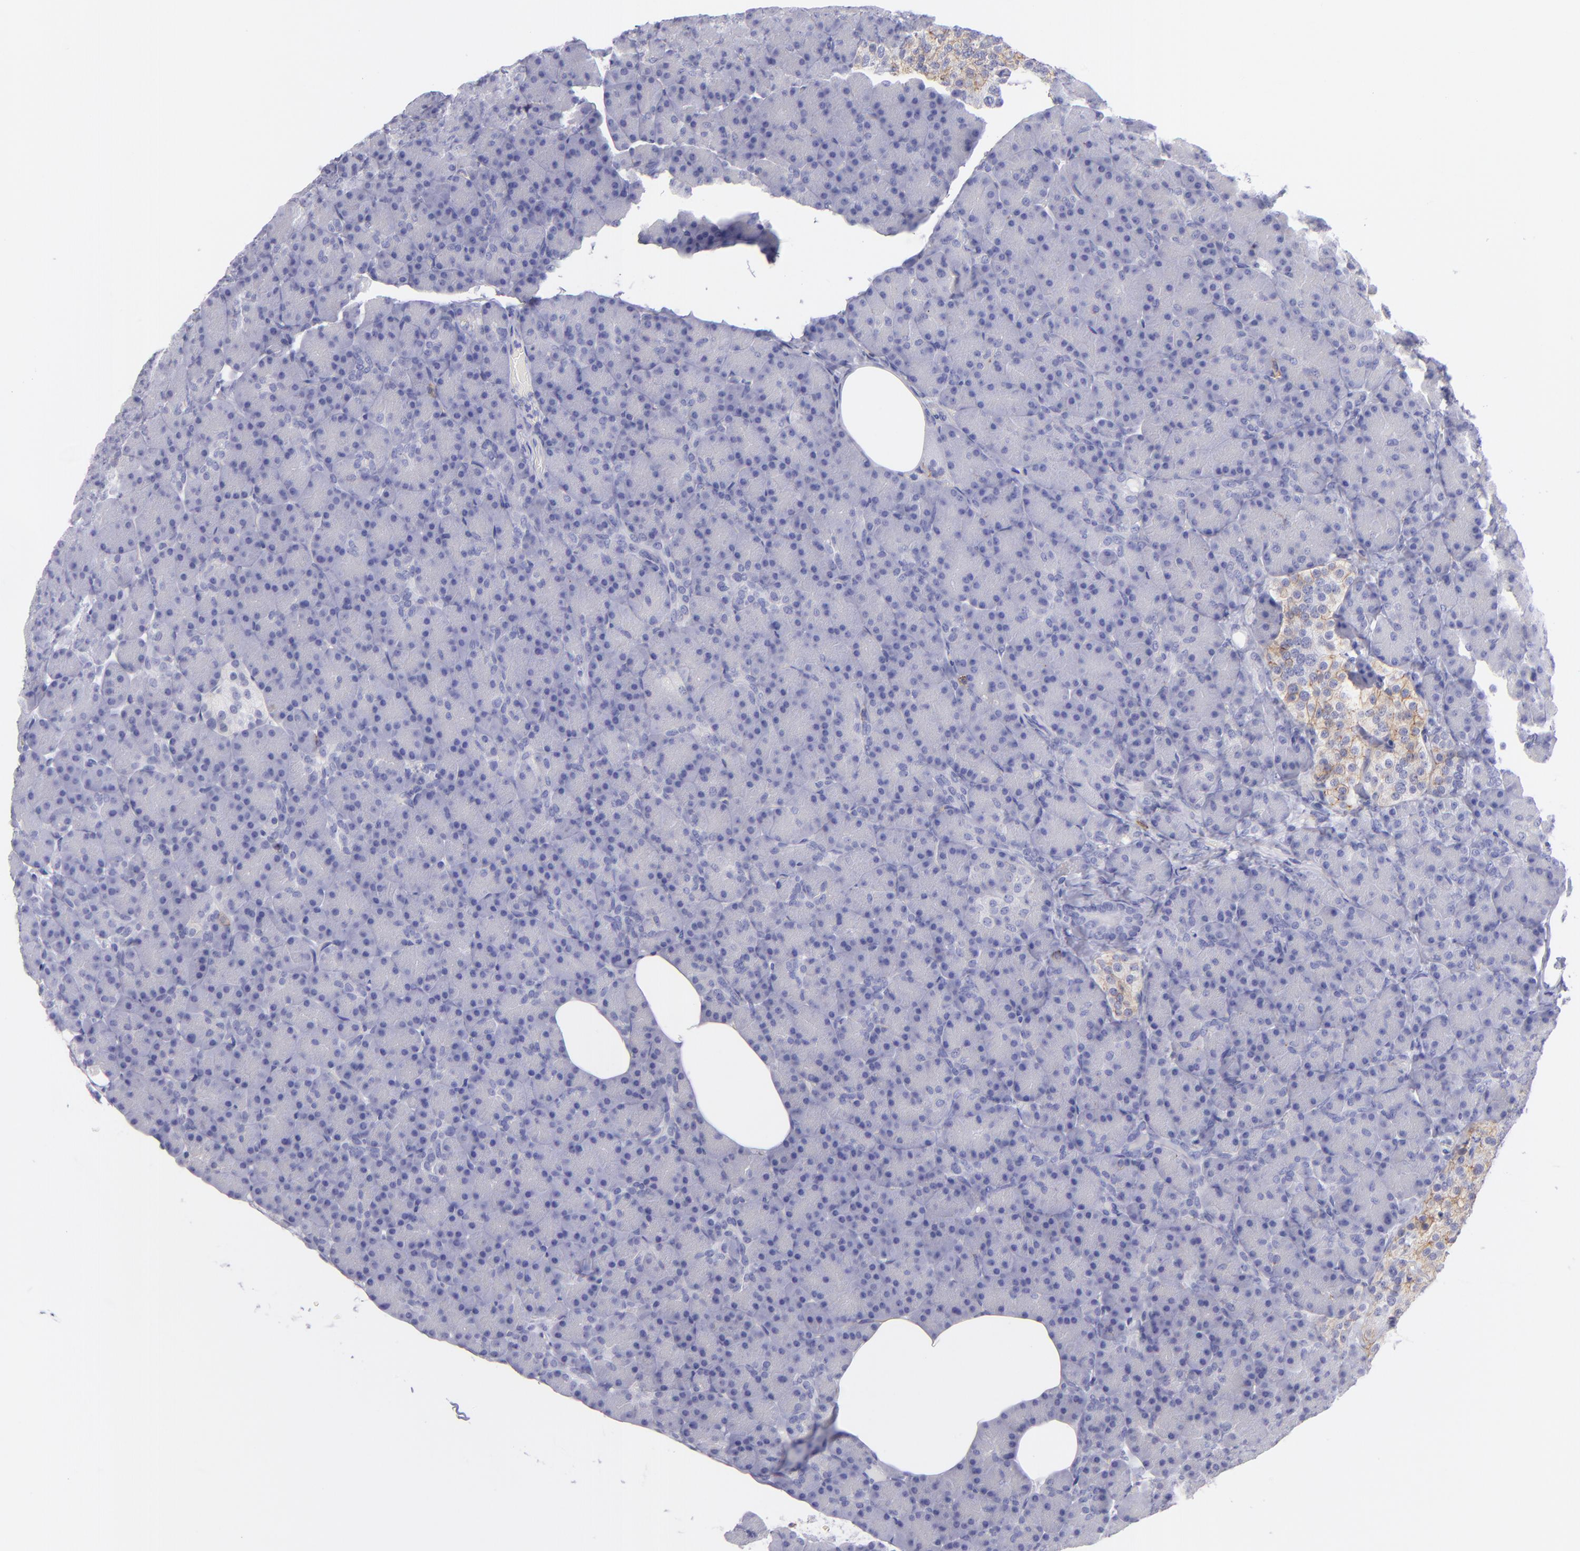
{"staining": {"intensity": "negative", "quantity": "none", "location": "none"}, "tissue": "pancreas", "cell_type": "Exocrine glandular cells", "image_type": "normal", "snomed": [{"axis": "morphology", "description": "Normal tissue, NOS"}, {"axis": "topography", "description": "Pancreas"}], "caption": "This is a histopathology image of IHC staining of normal pancreas, which shows no staining in exocrine glandular cells. Nuclei are stained in blue.", "gene": "CD82", "patient": {"sex": "female", "age": 43}}